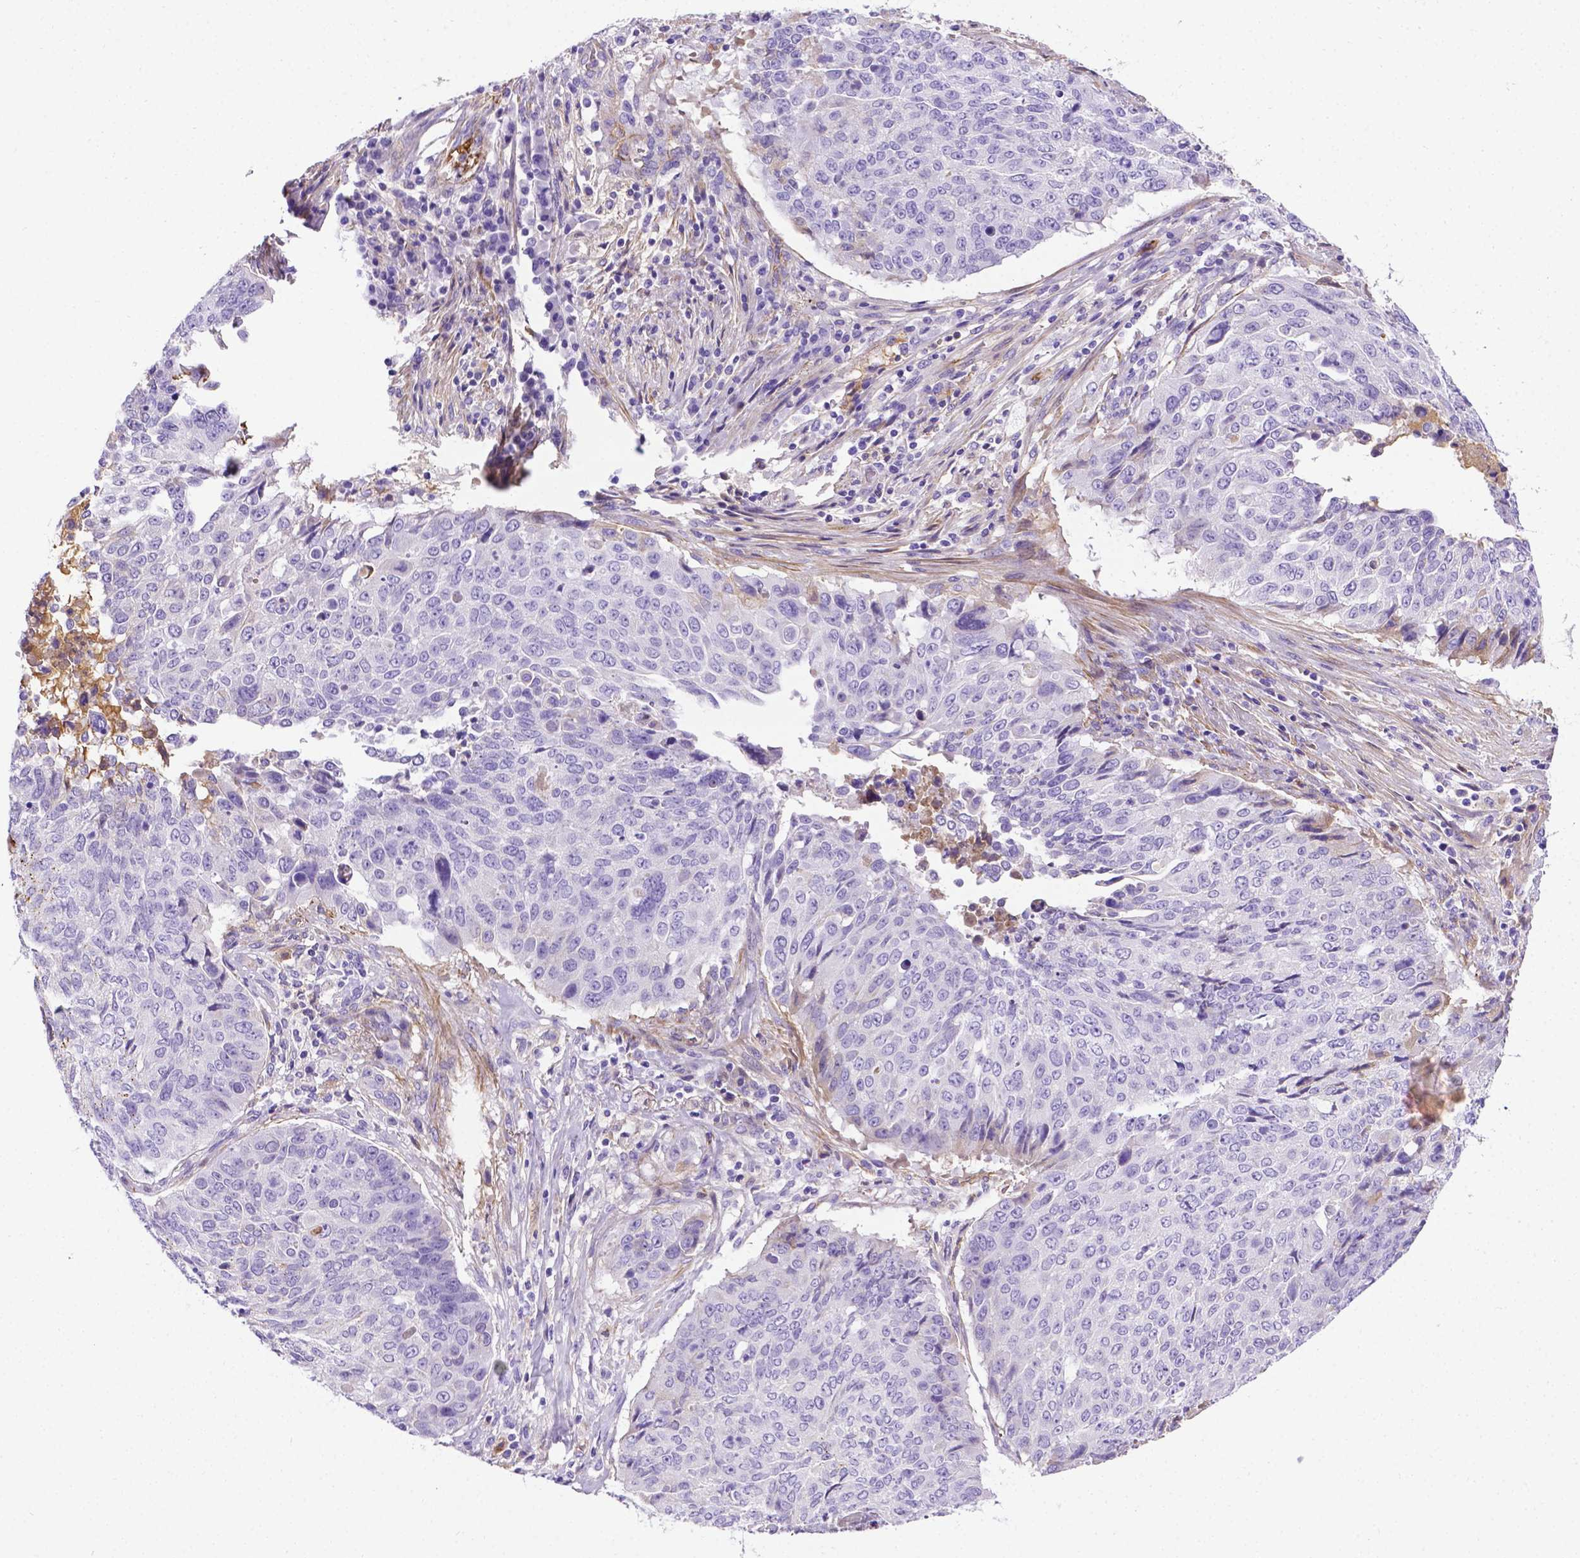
{"staining": {"intensity": "negative", "quantity": "none", "location": "none"}, "tissue": "lung cancer", "cell_type": "Tumor cells", "image_type": "cancer", "snomed": [{"axis": "morphology", "description": "Normal tissue, NOS"}, {"axis": "morphology", "description": "Squamous cell carcinoma, NOS"}, {"axis": "topography", "description": "Bronchus"}, {"axis": "topography", "description": "Lung"}], "caption": "Human lung cancer (squamous cell carcinoma) stained for a protein using immunohistochemistry demonstrates no expression in tumor cells.", "gene": "APOE", "patient": {"sex": "male", "age": 64}}